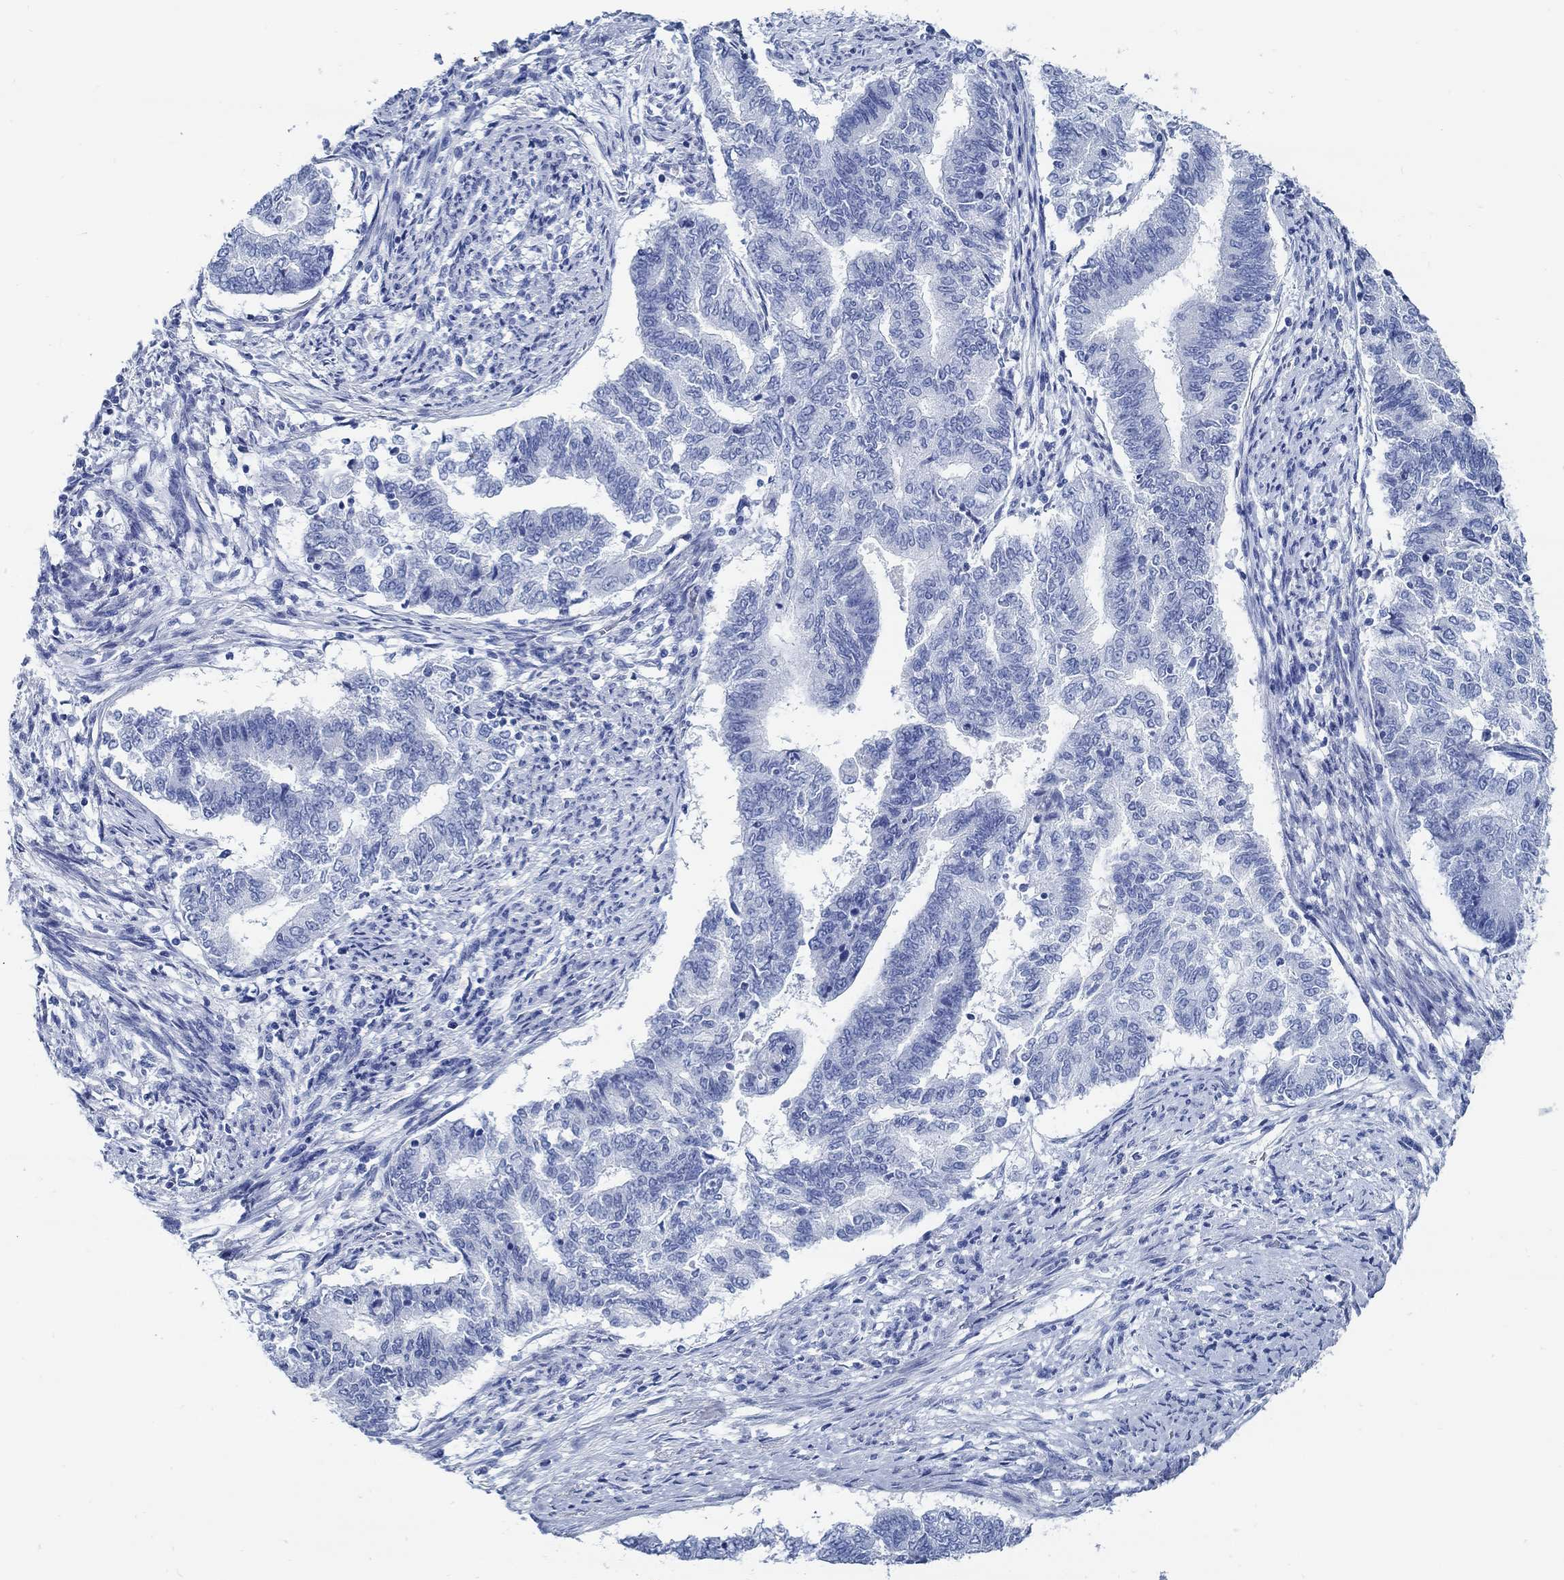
{"staining": {"intensity": "negative", "quantity": "none", "location": "none"}, "tissue": "endometrial cancer", "cell_type": "Tumor cells", "image_type": "cancer", "snomed": [{"axis": "morphology", "description": "Adenocarcinoma, NOS"}, {"axis": "topography", "description": "Endometrium"}], "caption": "DAB immunohistochemical staining of human endometrial cancer reveals no significant expression in tumor cells.", "gene": "SLC45A1", "patient": {"sex": "female", "age": 65}}